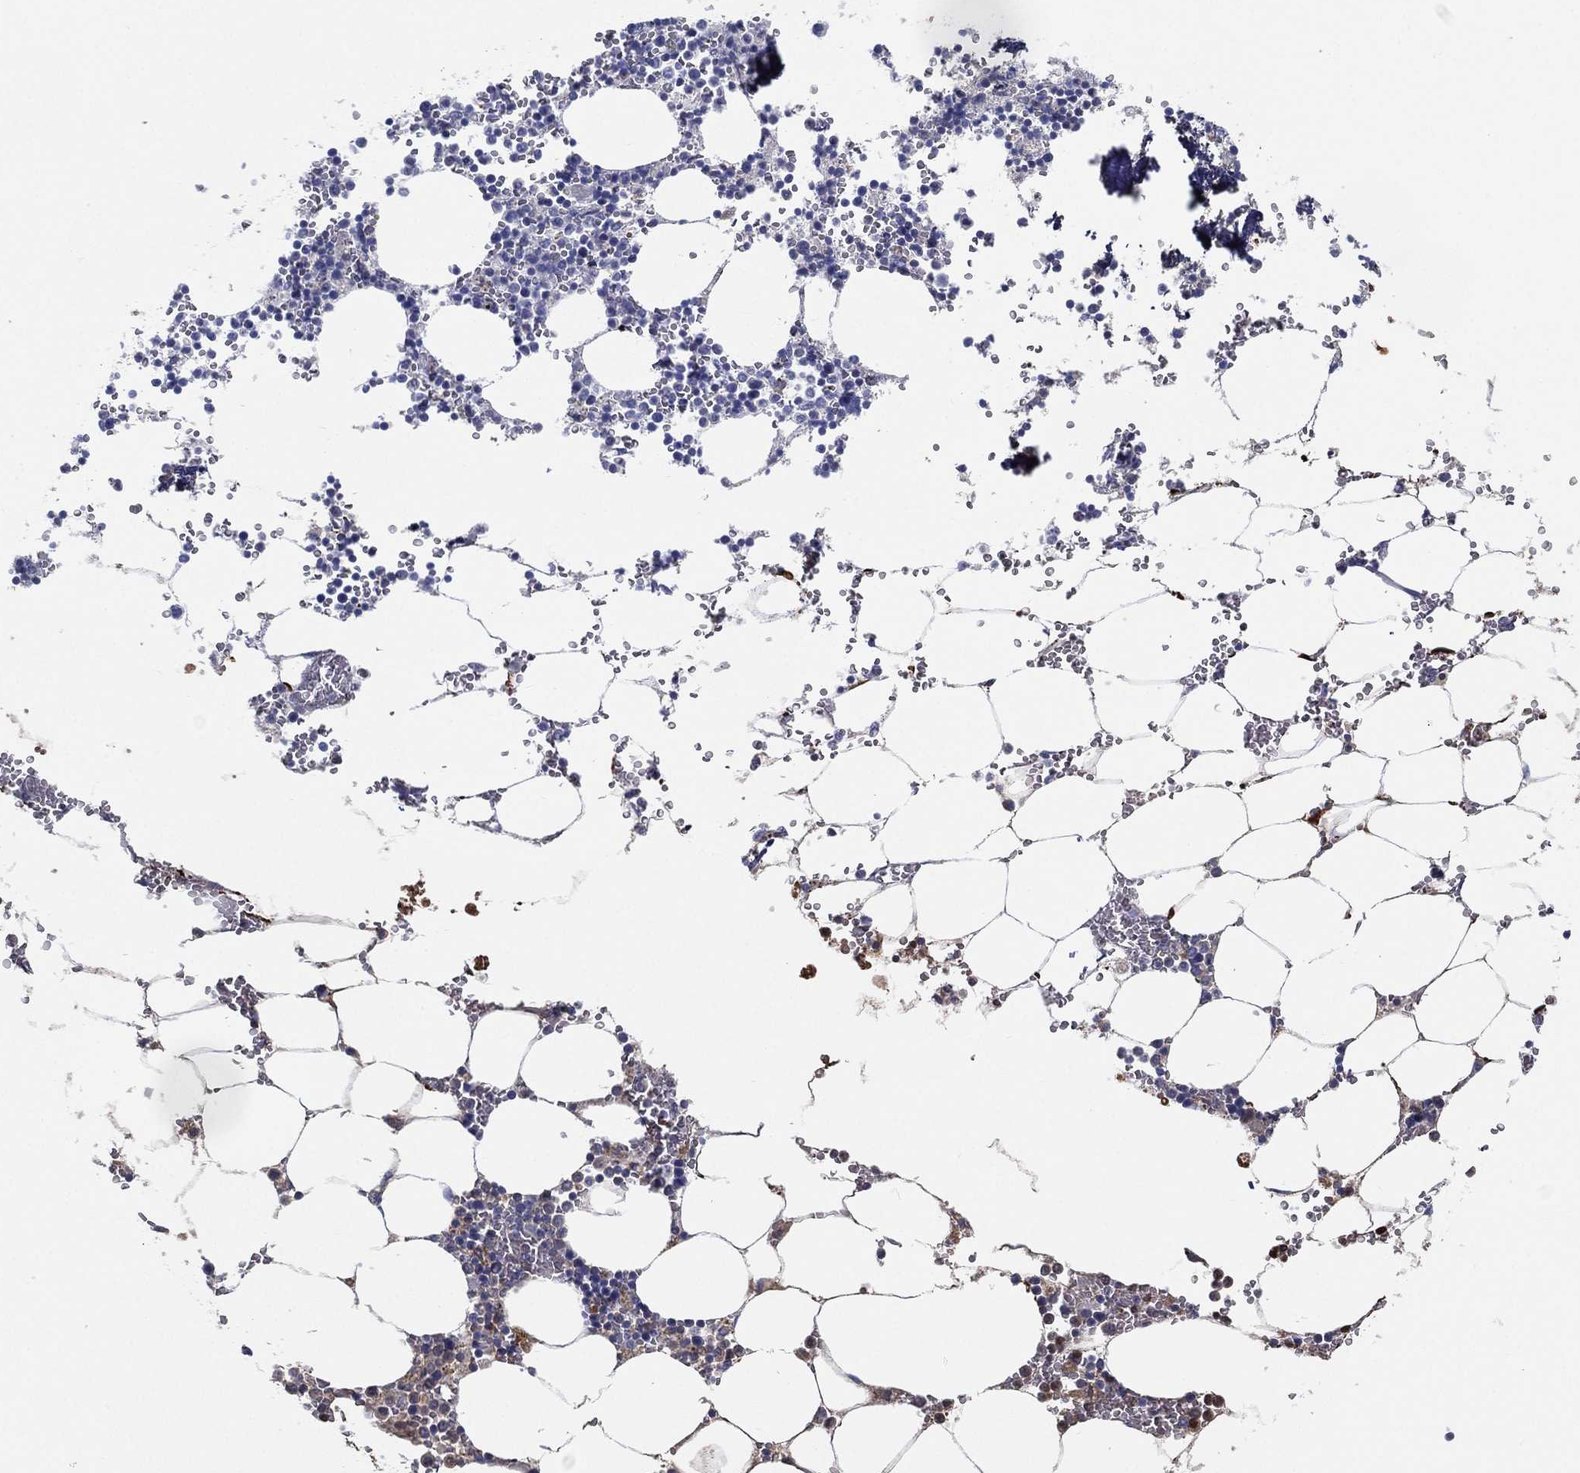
{"staining": {"intensity": "moderate", "quantity": "25%-75%", "location": "cytoplasmic/membranous"}, "tissue": "bone marrow", "cell_type": "Hematopoietic cells", "image_type": "normal", "snomed": [{"axis": "morphology", "description": "Normal tissue, NOS"}, {"axis": "topography", "description": "Bone marrow"}], "caption": "Bone marrow stained with immunohistochemistry demonstrates moderate cytoplasmic/membranous positivity in about 25%-75% of hematopoietic cells. The staining is performed using DAB brown chromogen to label protein expression. The nuclei are counter-stained blue using hematoxylin.", "gene": "IFNB1", "patient": {"sex": "female", "age": 64}}